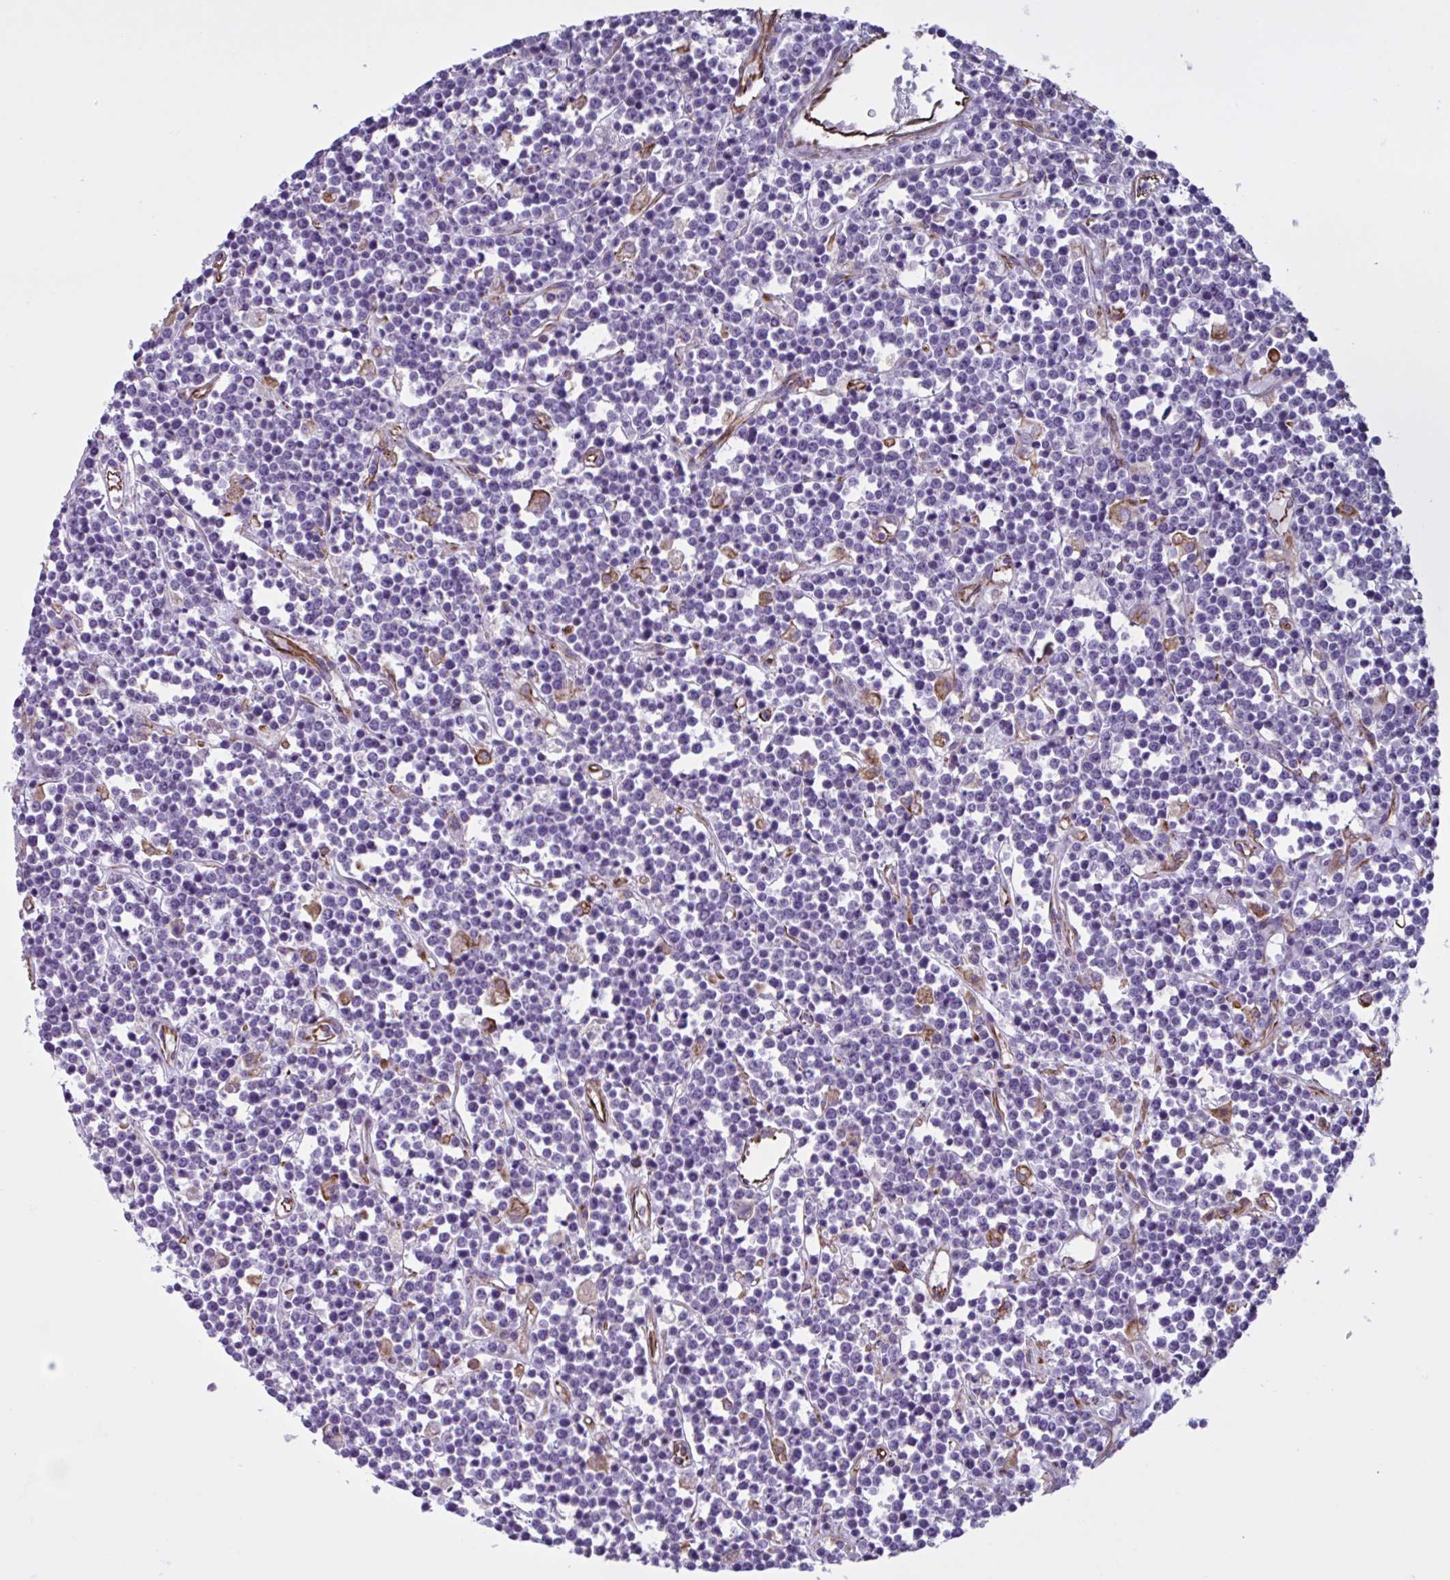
{"staining": {"intensity": "negative", "quantity": "none", "location": "none"}, "tissue": "lymphoma", "cell_type": "Tumor cells", "image_type": "cancer", "snomed": [{"axis": "morphology", "description": "Malignant lymphoma, non-Hodgkin's type, High grade"}, {"axis": "topography", "description": "Ovary"}], "caption": "High power microscopy micrograph of an immunohistochemistry (IHC) image of malignant lymphoma, non-Hodgkin's type (high-grade), revealing no significant expression in tumor cells.", "gene": "TMEM86B", "patient": {"sex": "female", "age": 56}}